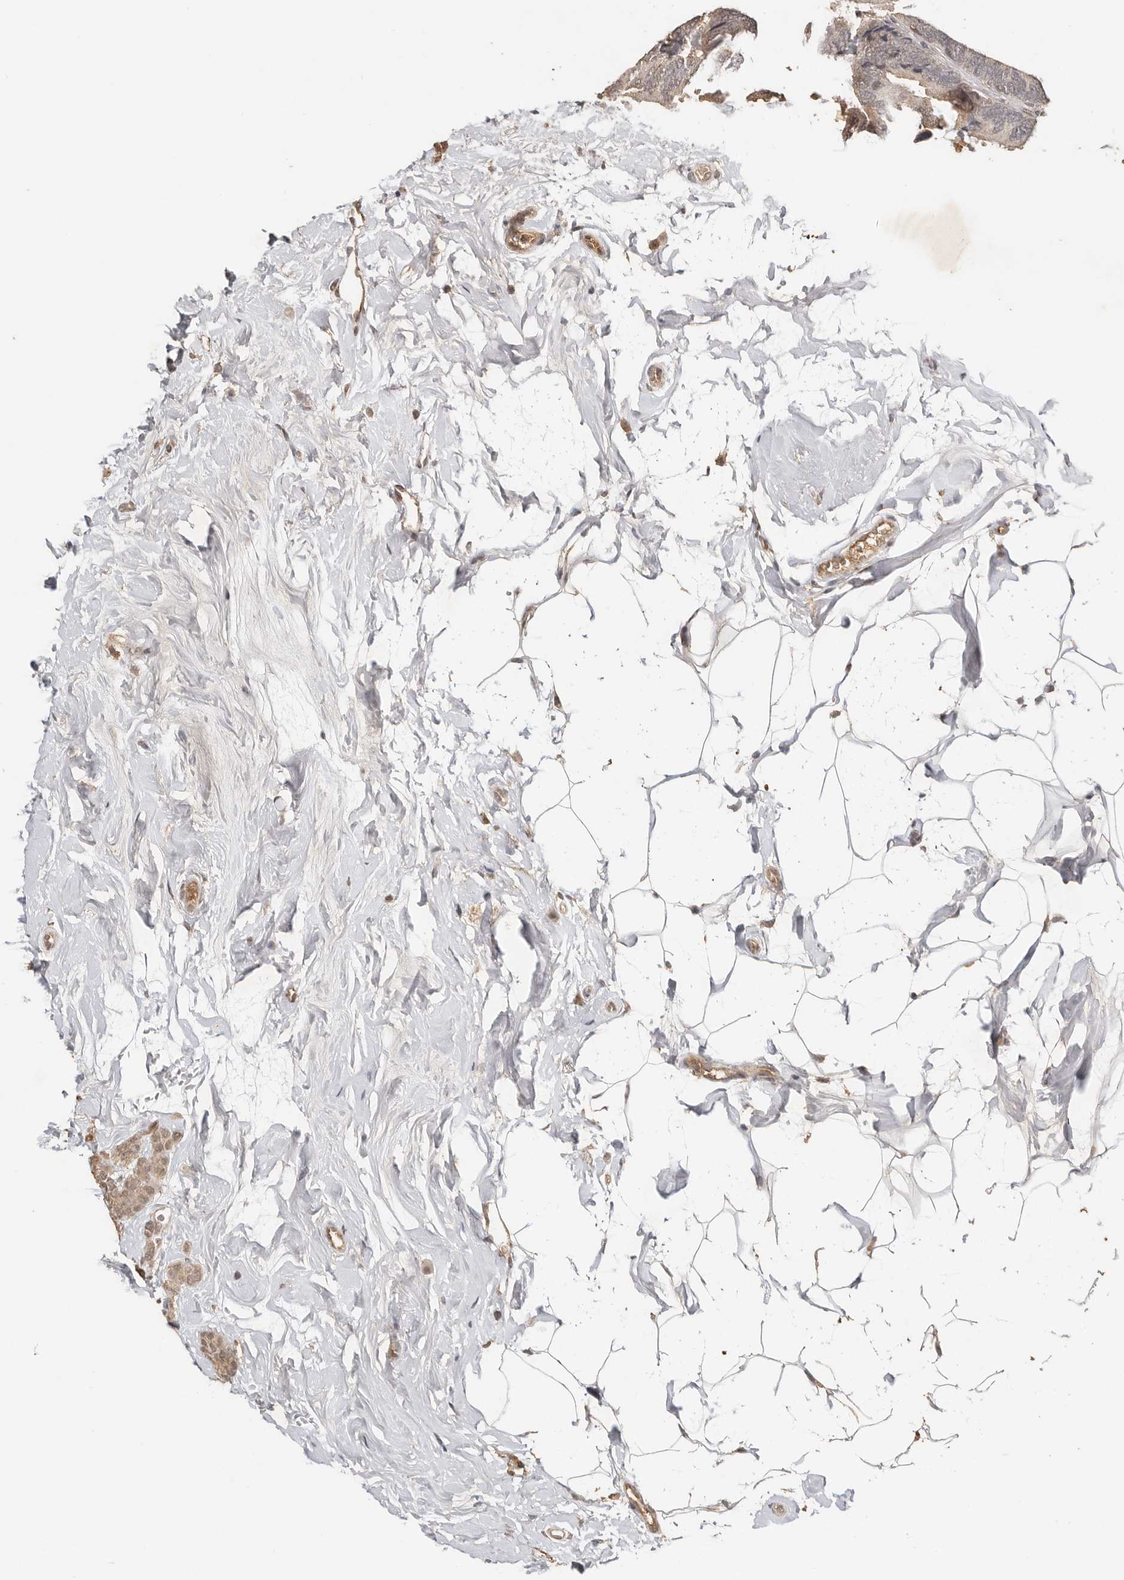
{"staining": {"intensity": "moderate", "quantity": ">75%", "location": "cytoplasmic/membranous"}, "tissue": "breast cancer", "cell_type": "Tumor cells", "image_type": "cancer", "snomed": [{"axis": "morphology", "description": "Lobular carcinoma, in situ"}, {"axis": "morphology", "description": "Lobular carcinoma"}, {"axis": "topography", "description": "Breast"}], "caption": "This is an image of IHC staining of breast lobular carcinoma in situ, which shows moderate staining in the cytoplasmic/membranous of tumor cells.", "gene": "SEC14L1", "patient": {"sex": "female", "age": 41}}